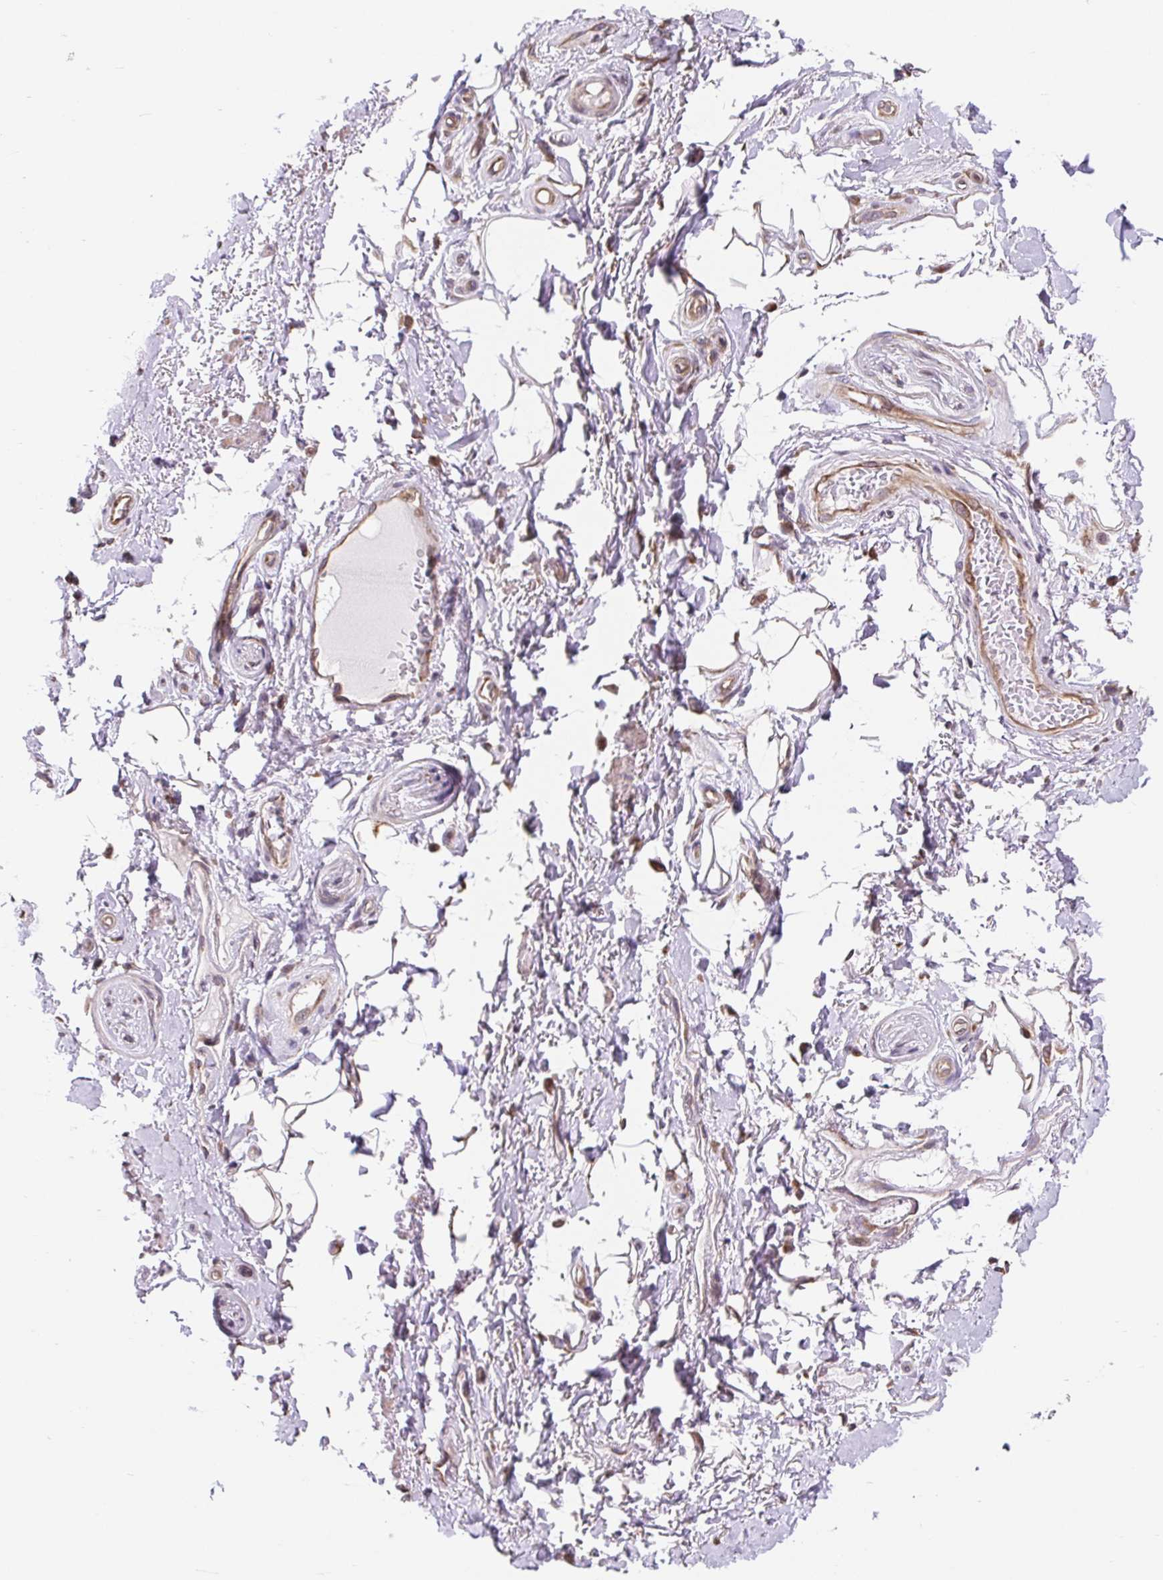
{"staining": {"intensity": "weak", "quantity": "25%-75%", "location": "cytoplasmic/membranous"}, "tissue": "adipose tissue", "cell_type": "Adipocytes", "image_type": "normal", "snomed": [{"axis": "morphology", "description": "Normal tissue, NOS"}, {"axis": "topography", "description": "Peripheral nerve tissue"}], "caption": "Immunohistochemistry micrograph of benign human adipose tissue stained for a protein (brown), which shows low levels of weak cytoplasmic/membranous positivity in about 25%-75% of adipocytes.", "gene": "LYPD5", "patient": {"sex": "male", "age": 51}}